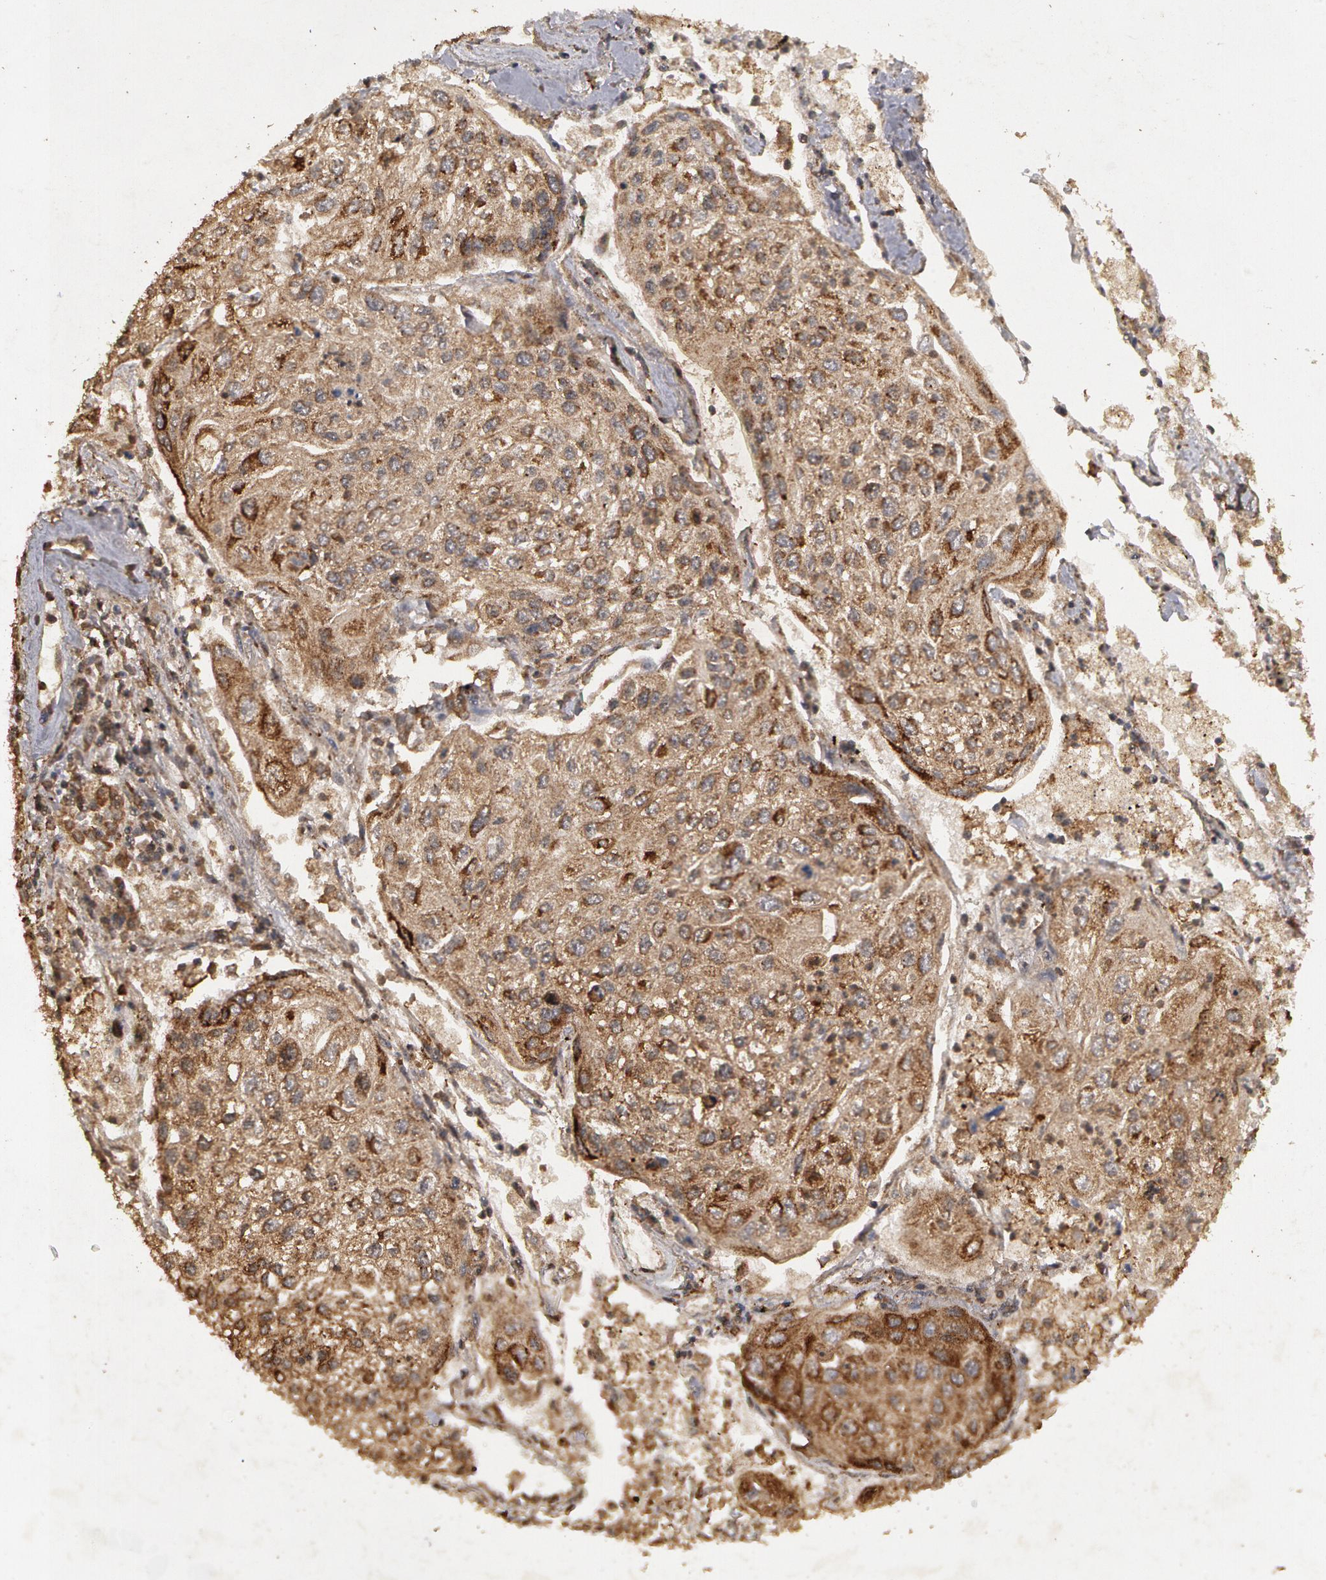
{"staining": {"intensity": "weak", "quantity": ">75%", "location": "cytoplasmic/membranous"}, "tissue": "lung cancer", "cell_type": "Tumor cells", "image_type": "cancer", "snomed": [{"axis": "morphology", "description": "Squamous cell carcinoma, NOS"}, {"axis": "topography", "description": "Lung"}], "caption": "High-magnification brightfield microscopy of lung cancer (squamous cell carcinoma) stained with DAB (3,3'-diaminobenzidine) (brown) and counterstained with hematoxylin (blue). tumor cells exhibit weak cytoplasmic/membranous expression is present in about>75% of cells. Using DAB (3,3'-diaminobenzidine) (brown) and hematoxylin (blue) stains, captured at high magnification using brightfield microscopy.", "gene": "CALR", "patient": {"sex": "male", "age": 75}}